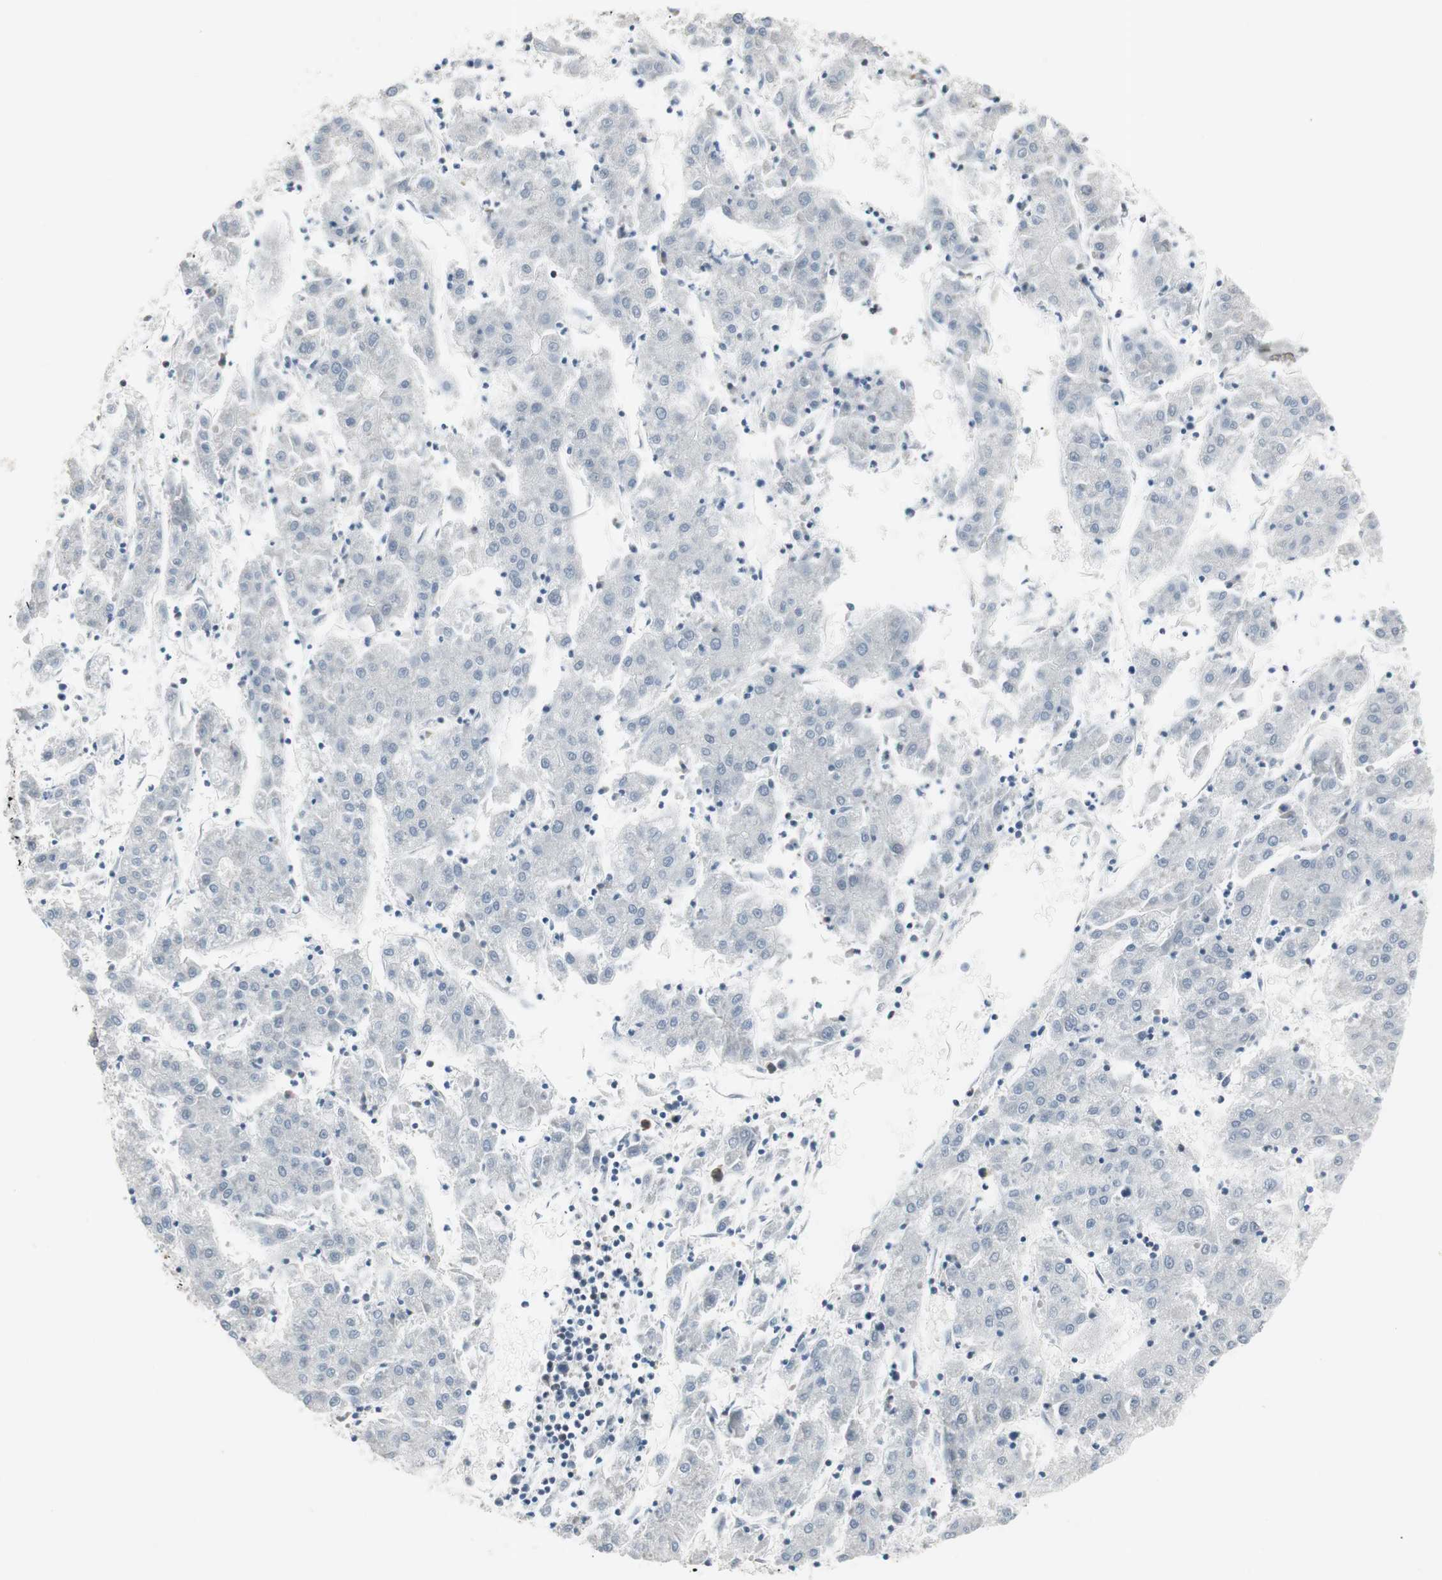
{"staining": {"intensity": "negative", "quantity": "none", "location": "none"}, "tissue": "liver cancer", "cell_type": "Tumor cells", "image_type": "cancer", "snomed": [{"axis": "morphology", "description": "Carcinoma, Hepatocellular, NOS"}, {"axis": "topography", "description": "Liver"}], "caption": "Tumor cells show no significant staining in liver cancer (hepatocellular carcinoma).", "gene": "RTF1", "patient": {"sex": "male", "age": 72}}